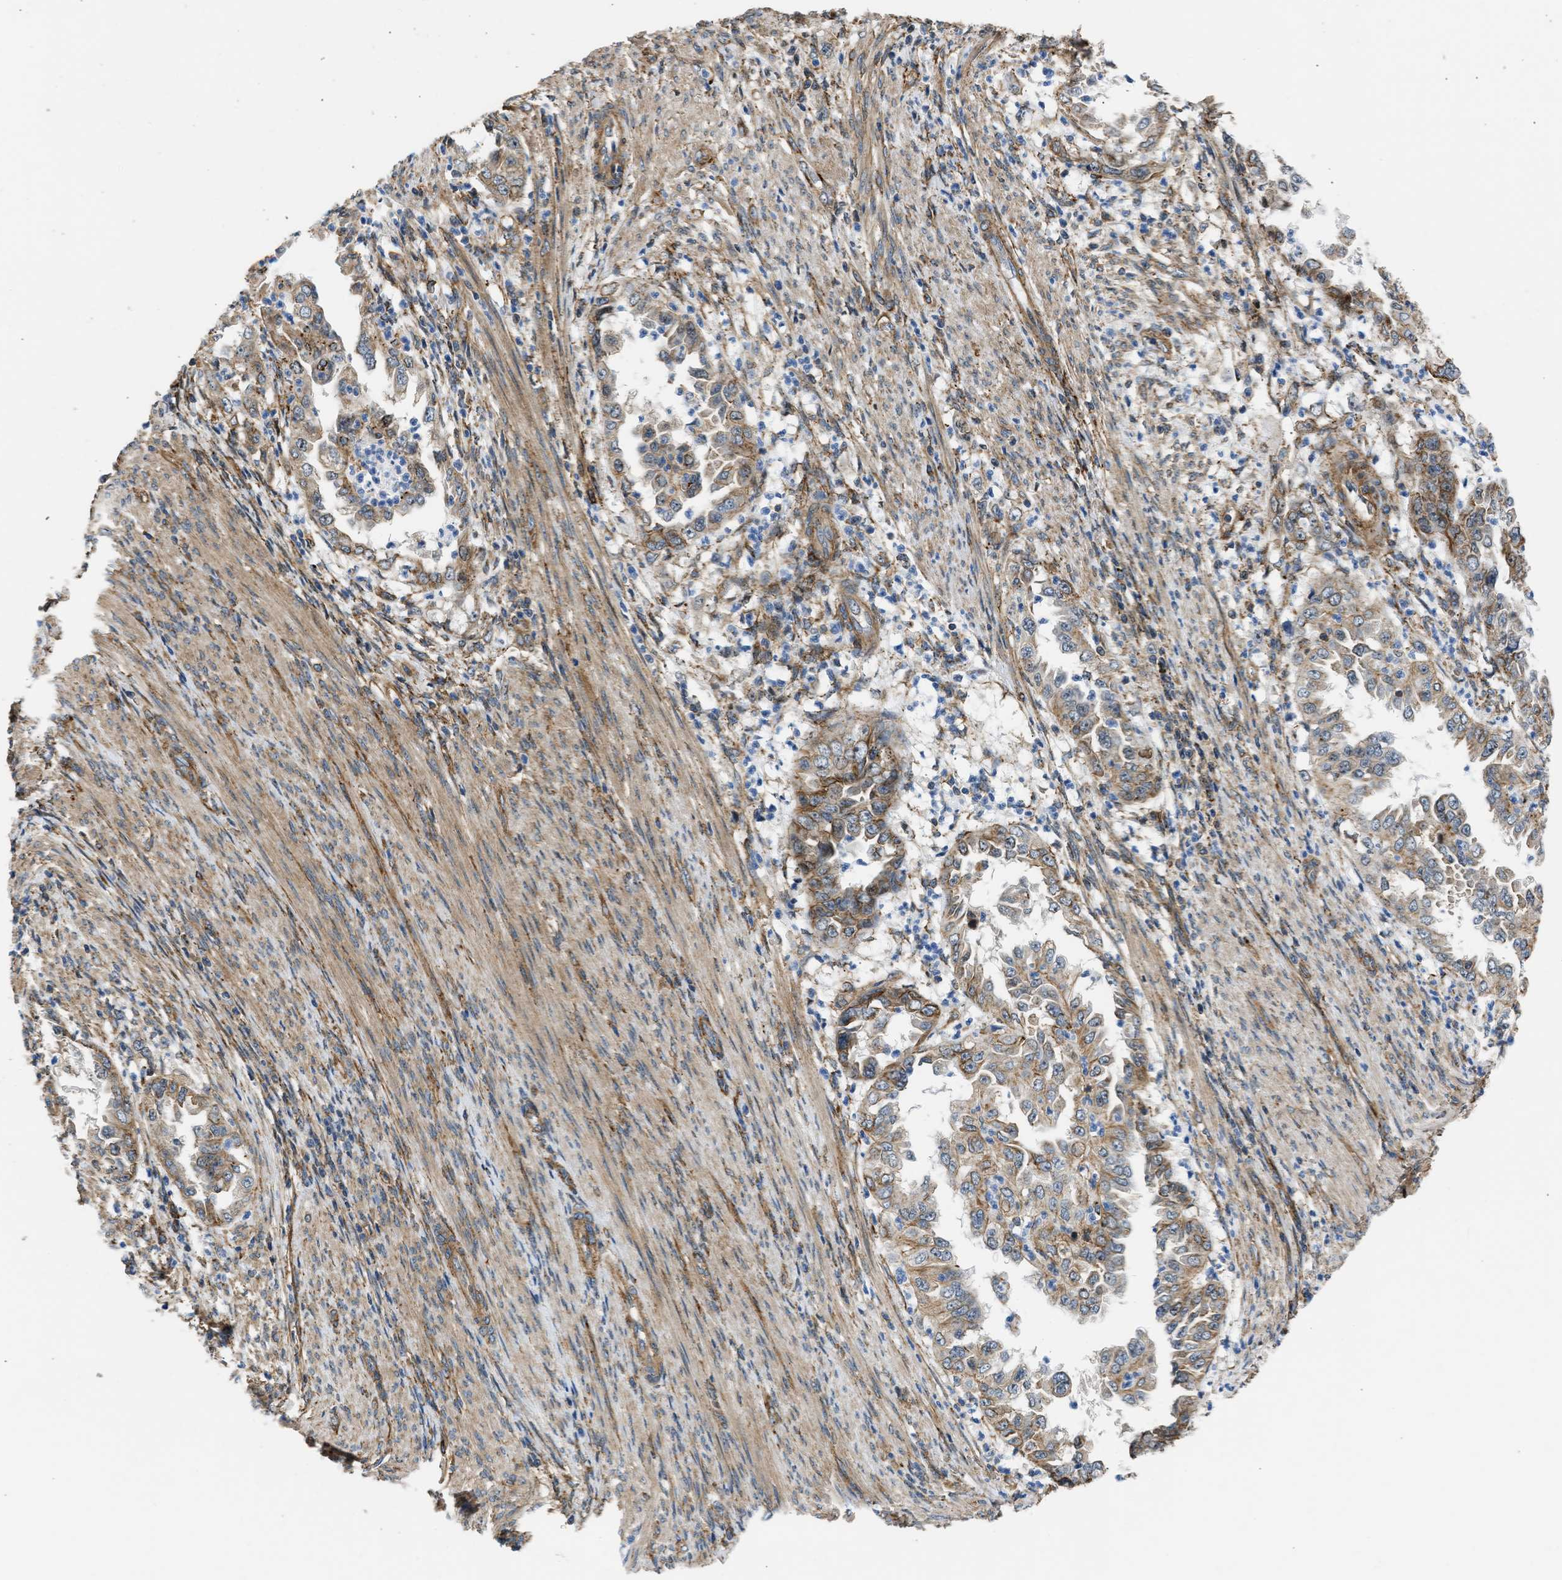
{"staining": {"intensity": "moderate", "quantity": ">75%", "location": "cytoplasmic/membranous"}, "tissue": "endometrial cancer", "cell_type": "Tumor cells", "image_type": "cancer", "snomed": [{"axis": "morphology", "description": "Adenocarcinoma, NOS"}, {"axis": "topography", "description": "Endometrium"}], "caption": "Endometrial cancer tissue exhibits moderate cytoplasmic/membranous positivity in approximately >75% of tumor cells", "gene": "SEPTIN2", "patient": {"sex": "female", "age": 85}}